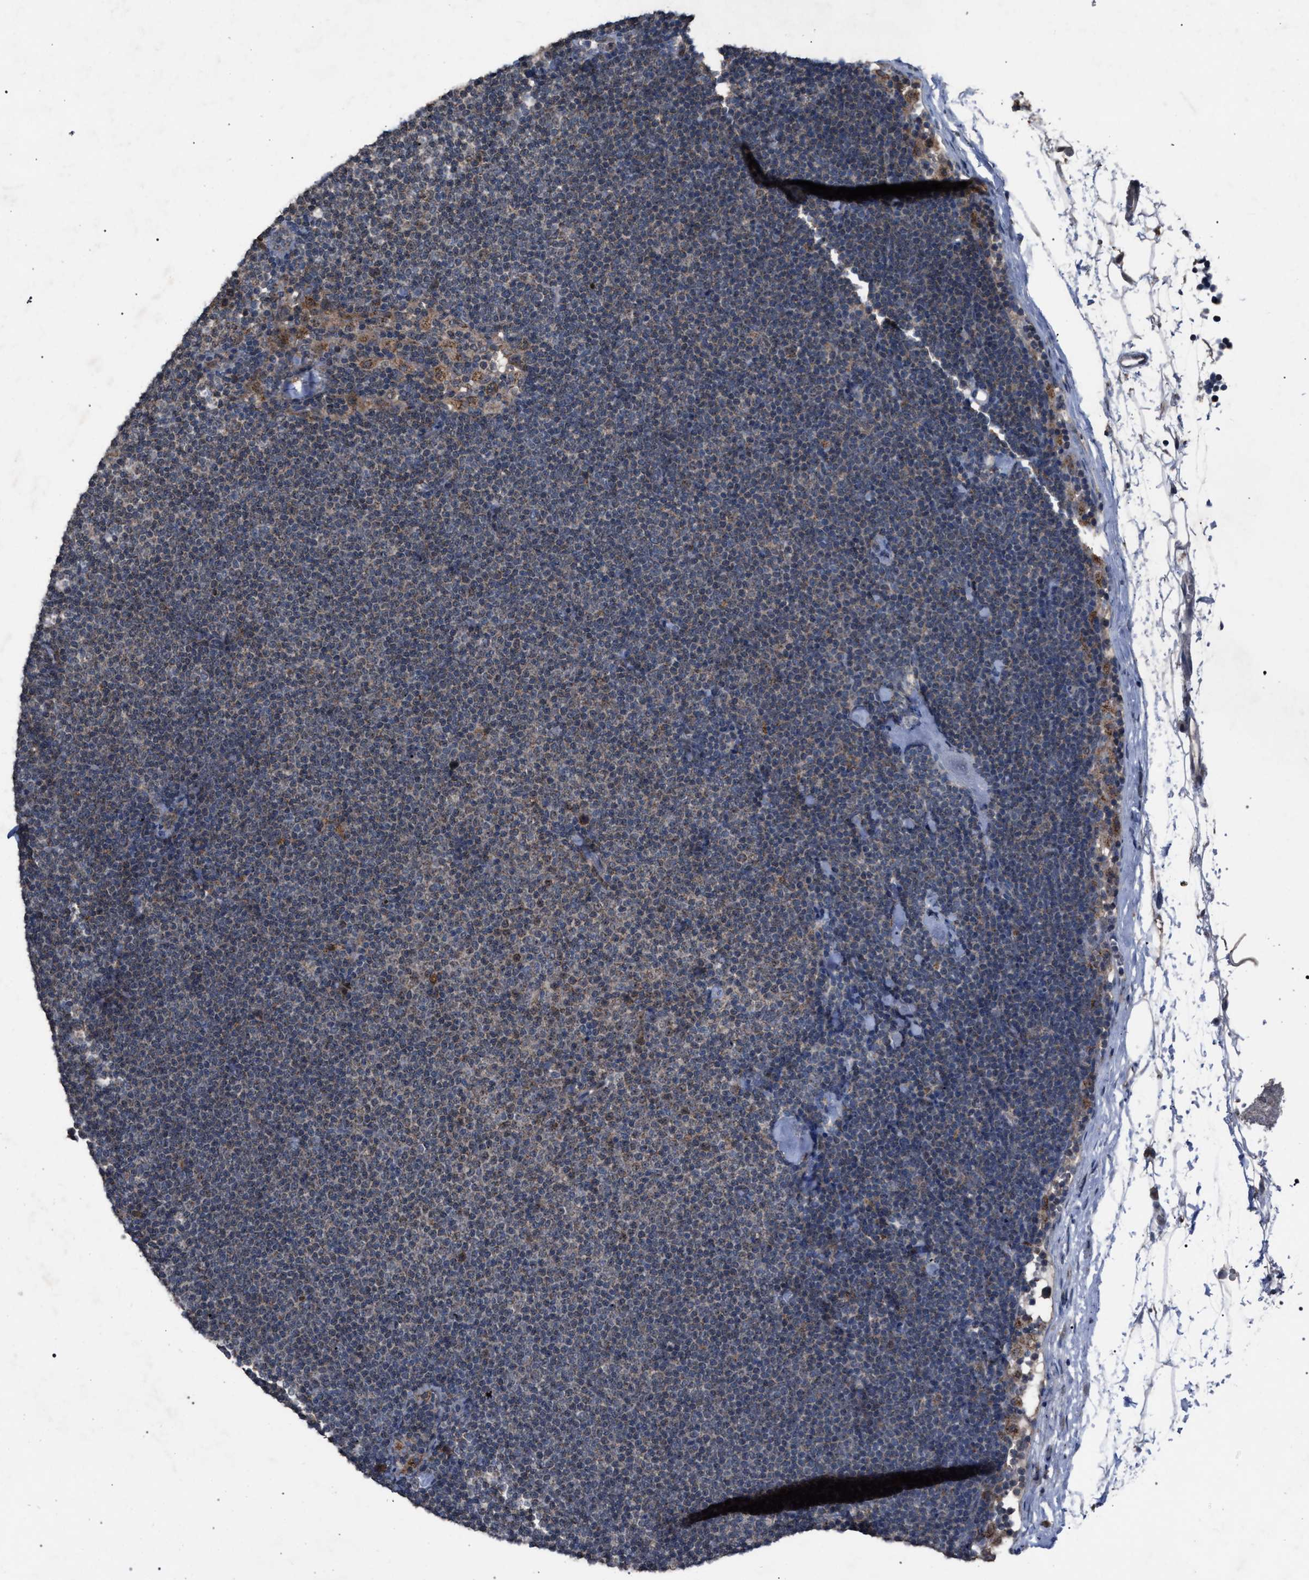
{"staining": {"intensity": "moderate", "quantity": "25%-75%", "location": "cytoplasmic/membranous"}, "tissue": "lymphoma", "cell_type": "Tumor cells", "image_type": "cancer", "snomed": [{"axis": "morphology", "description": "Malignant lymphoma, non-Hodgkin's type, Low grade"}, {"axis": "topography", "description": "Lymph node"}], "caption": "This is an image of immunohistochemistry (IHC) staining of lymphoma, which shows moderate staining in the cytoplasmic/membranous of tumor cells.", "gene": "HSD17B4", "patient": {"sex": "female", "age": 53}}